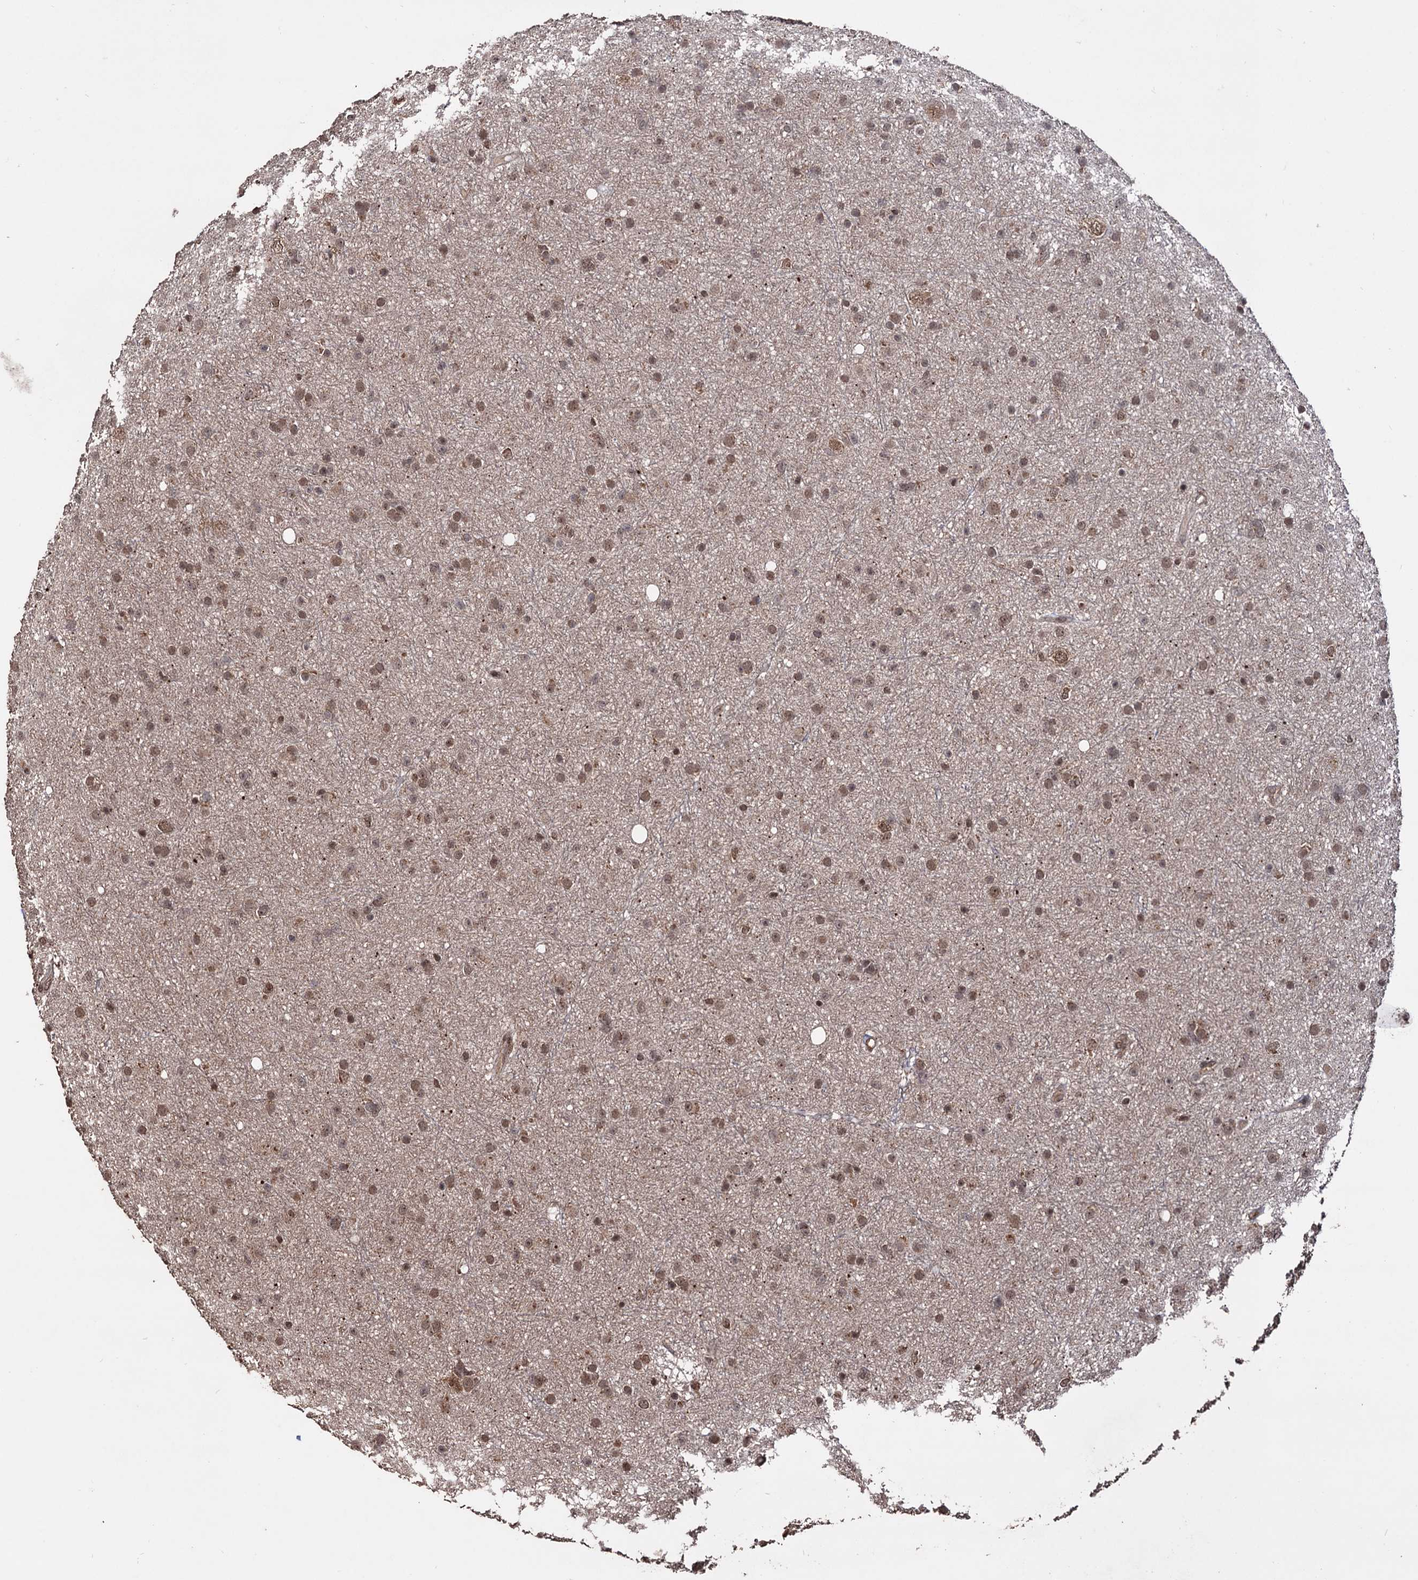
{"staining": {"intensity": "moderate", "quantity": ">75%", "location": "nuclear"}, "tissue": "glioma", "cell_type": "Tumor cells", "image_type": "cancer", "snomed": [{"axis": "morphology", "description": "Glioma, malignant, Low grade"}, {"axis": "topography", "description": "Cerebral cortex"}], "caption": "Immunohistochemical staining of glioma demonstrates moderate nuclear protein staining in about >75% of tumor cells. The staining was performed using DAB (3,3'-diaminobenzidine), with brown indicating positive protein expression. Nuclei are stained blue with hematoxylin.", "gene": "KLF5", "patient": {"sex": "female", "age": 39}}